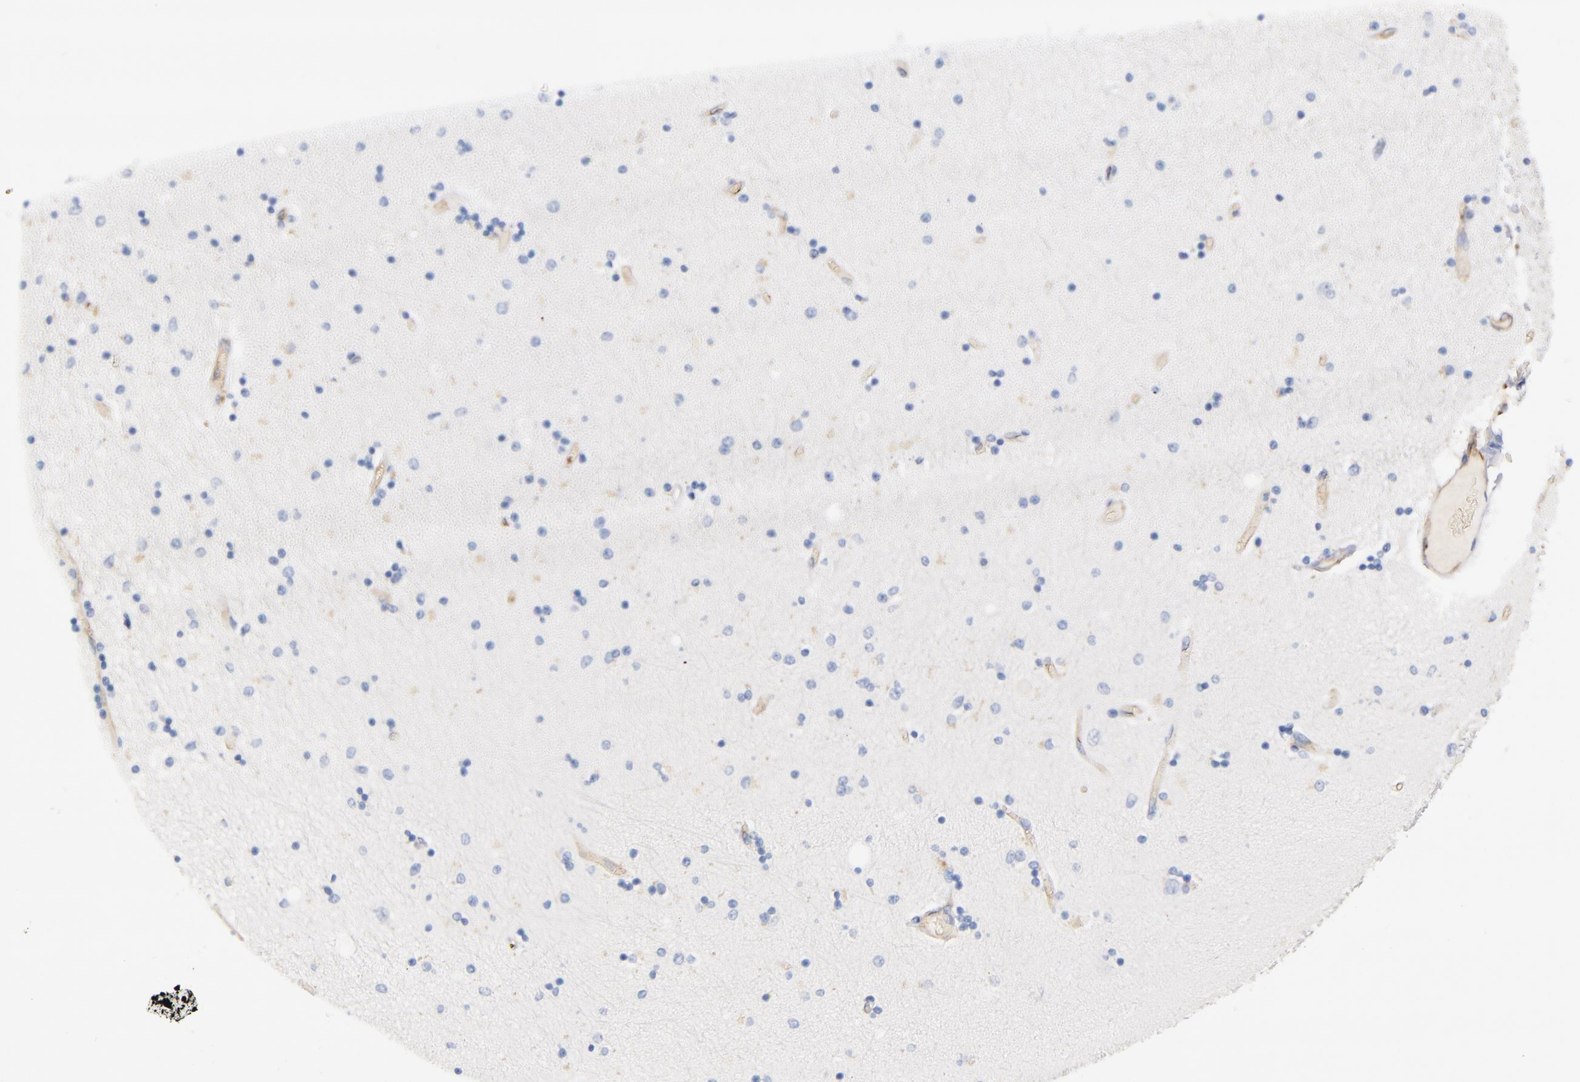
{"staining": {"intensity": "negative", "quantity": "none", "location": "none"}, "tissue": "hippocampus", "cell_type": "Glial cells", "image_type": "normal", "snomed": [{"axis": "morphology", "description": "Normal tissue, NOS"}, {"axis": "topography", "description": "Hippocampus"}], "caption": "The micrograph demonstrates no significant positivity in glial cells of hippocampus.", "gene": "NOS3", "patient": {"sex": "female", "age": 54}}